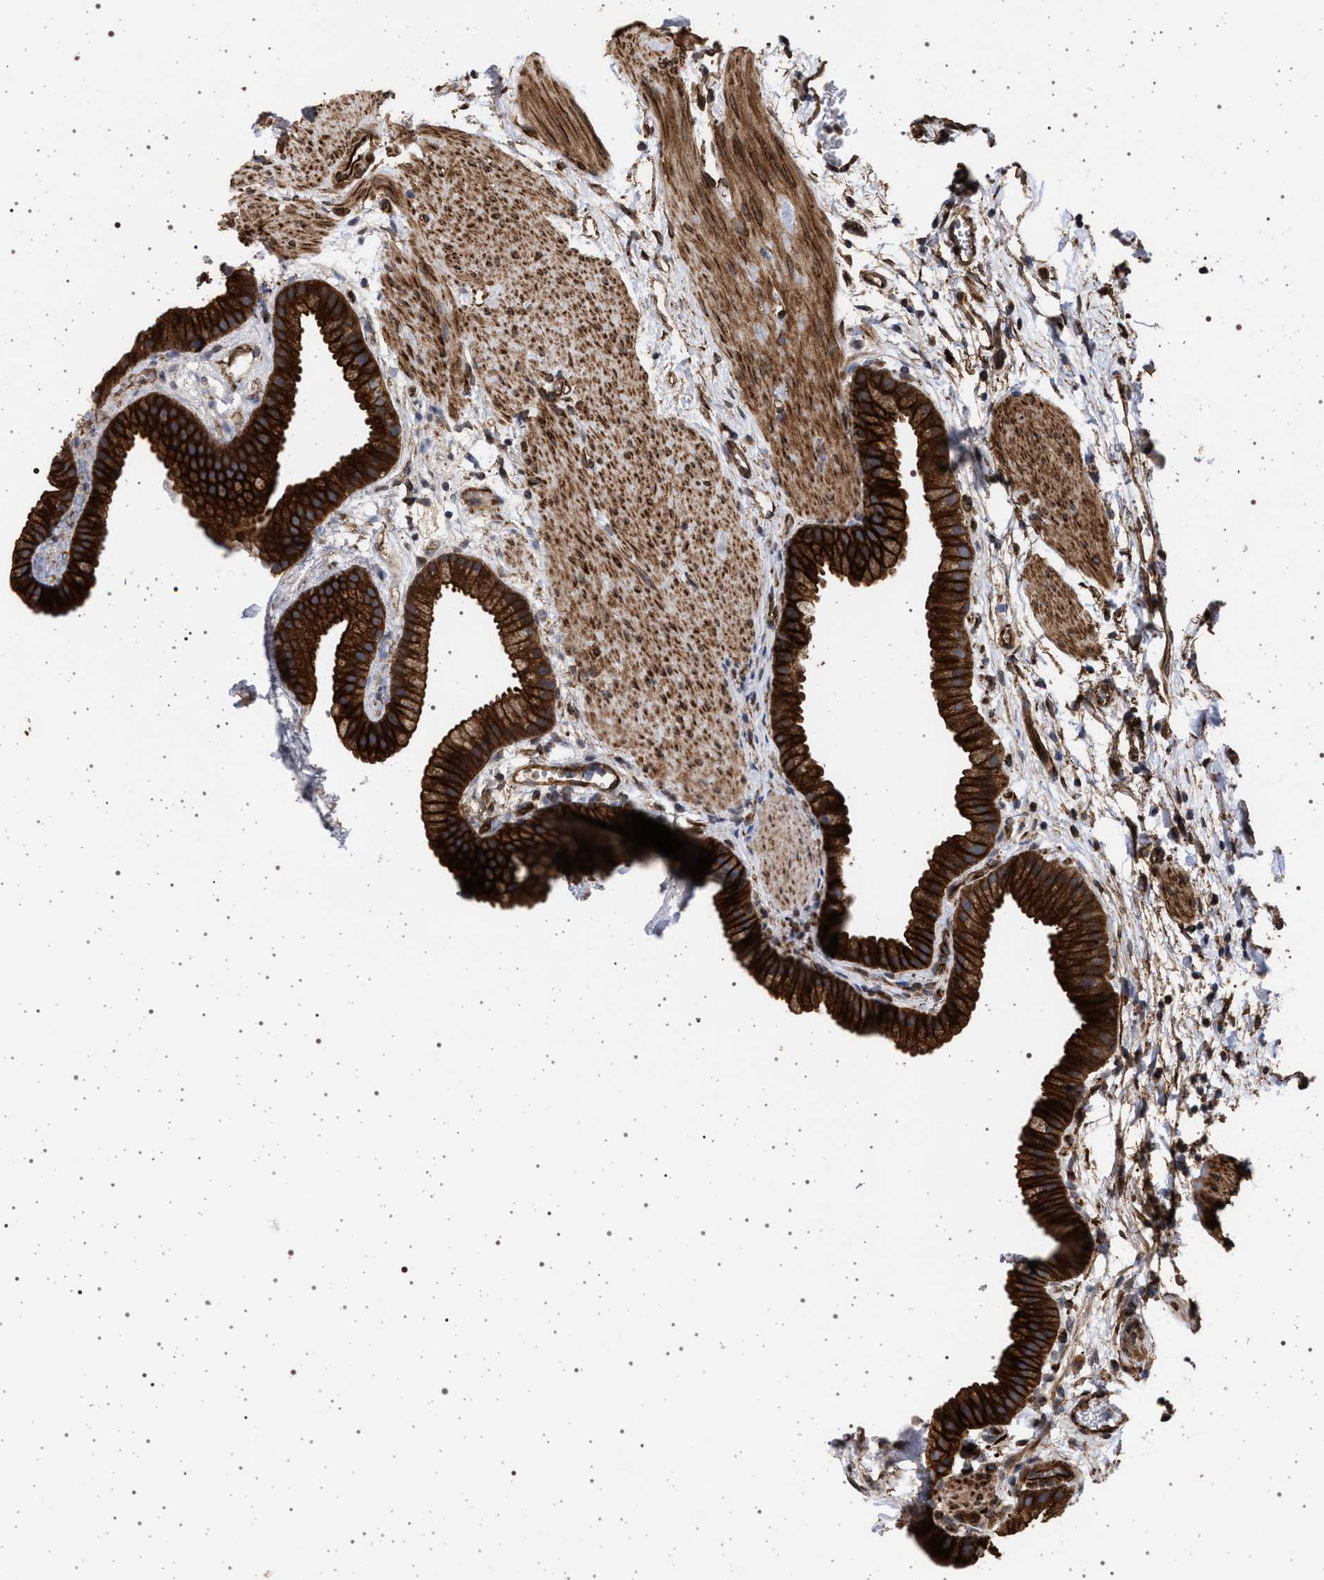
{"staining": {"intensity": "strong", "quantity": ">75%", "location": "cytoplasmic/membranous"}, "tissue": "gallbladder", "cell_type": "Glandular cells", "image_type": "normal", "snomed": [{"axis": "morphology", "description": "Normal tissue, NOS"}, {"axis": "topography", "description": "Gallbladder"}], "caption": "Immunohistochemical staining of normal gallbladder demonstrates >75% levels of strong cytoplasmic/membranous protein staining in about >75% of glandular cells.", "gene": "IFT20", "patient": {"sex": "female", "age": 64}}